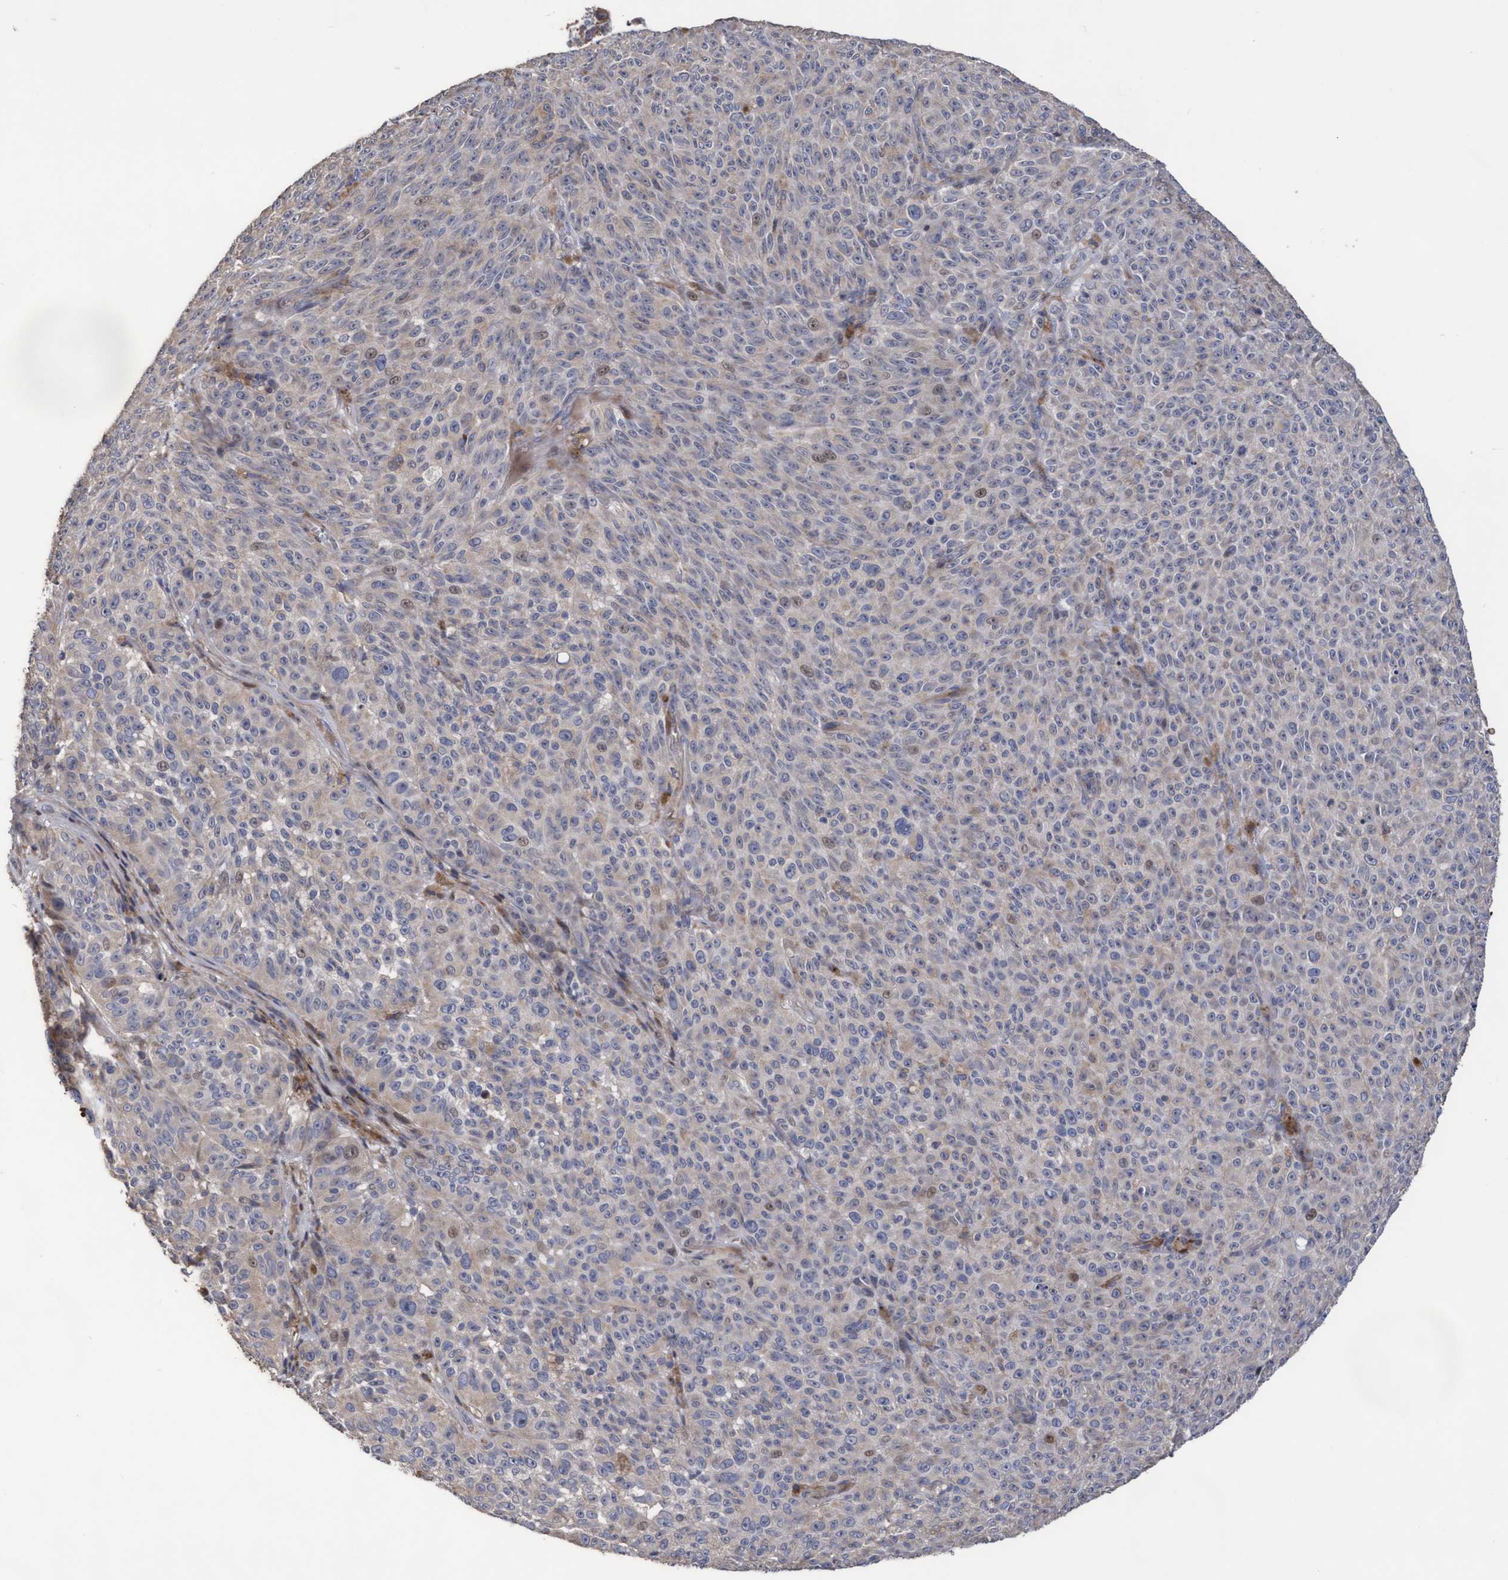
{"staining": {"intensity": "weak", "quantity": "<25%", "location": "cytoplasmic/membranous"}, "tissue": "melanoma", "cell_type": "Tumor cells", "image_type": "cancer", "snomed": [{"axis": "morphology", "description": "Malignant melanoma, NOS"}, {"axis": "topography", "description": "Skin"}], "caption": "An immunohistochemistry (IHC) photomicrograph of melanoma is shown. There is no staining in tumor cells of melanoma.", "gene": "KRT24", "patient": {"sex": "female", "age": 82}}